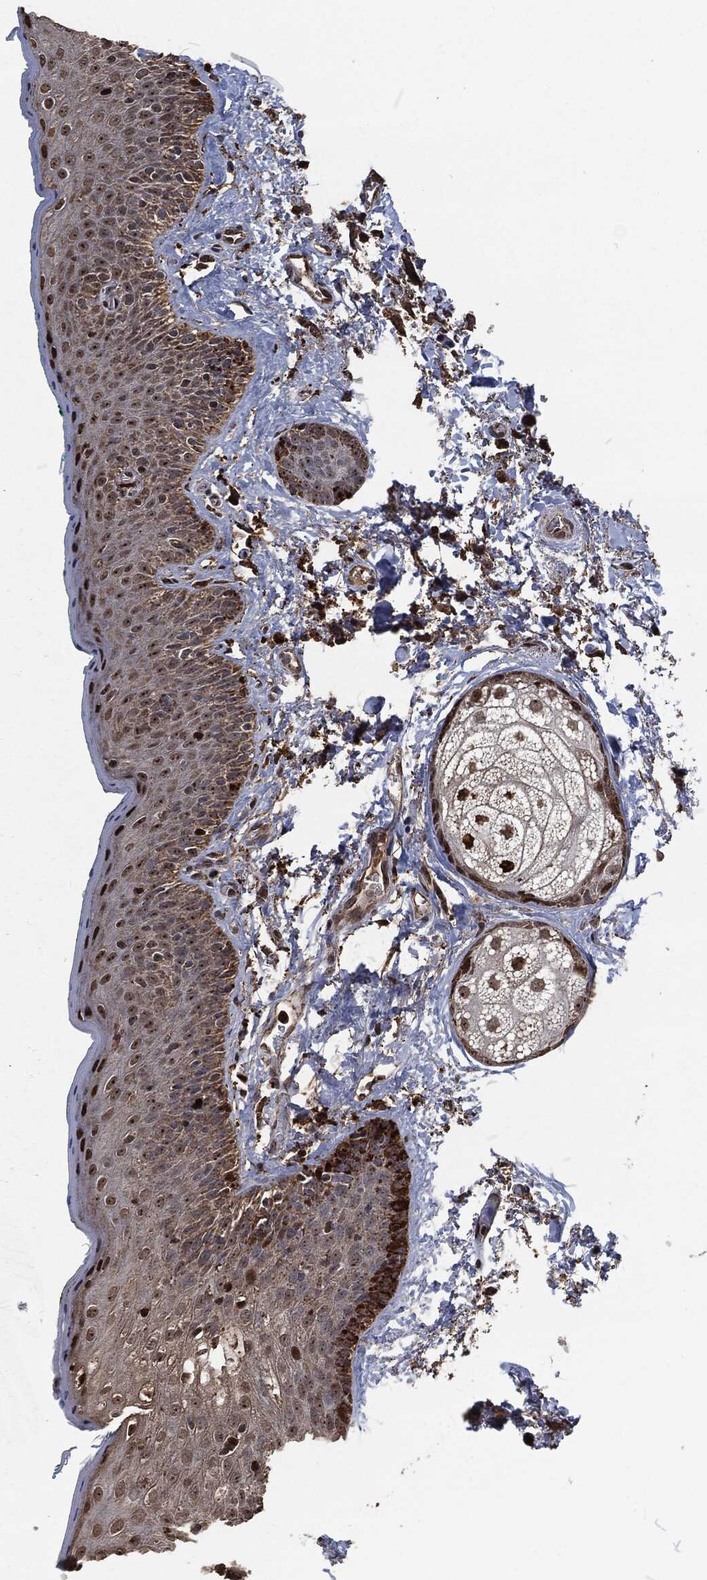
{"staining": {"intensity": "strong", "quantity": "25%-75%", "location": "nuclear"}, "tissue": "vagina", "cell_type": "Squamous epithelial cells", "image_type": "normal", "snomed": [{"axis": "morphology", "description": "Normal tissue, NOS"}, {"axis": "topography", "description": "Vagina"}], "caption": "Approximately 25%-75% of squamous epithelial cells in unremarkable vagina reveal strong nuclear protein positivity as visualized by brown immunohistochemical staining.", "gene": "SNAI1", "patient": {"sex": "female", "age": 66}}